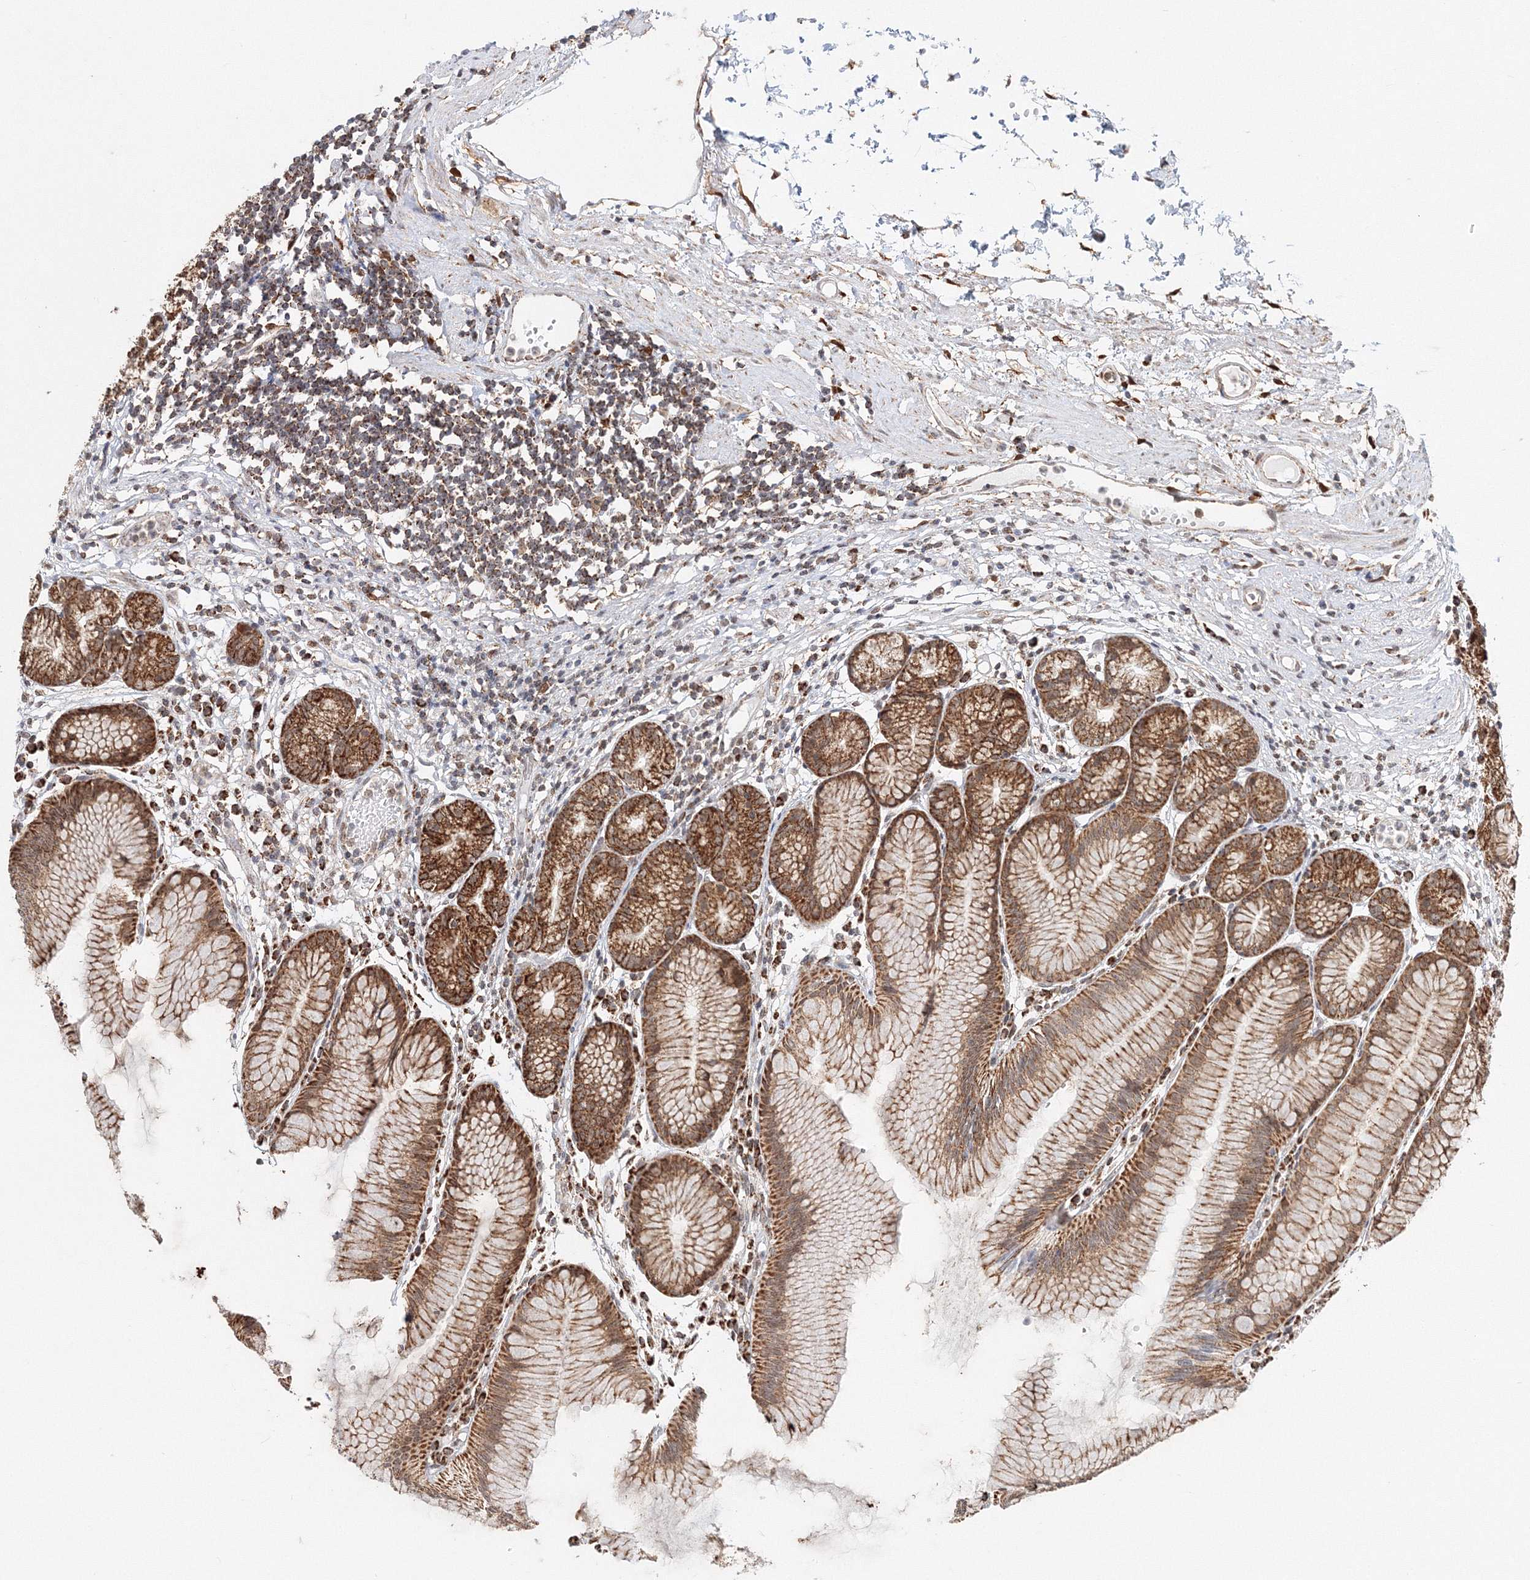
{"staining": {"intensity": "strong", "quantity": ">75%", "location": "cytoplasmic/membranous"}, "tissue": "stomach", "cell_type": "Glandular cells", "image_type": "normal", "snomed": [{"axis": "morphology", "description": "Normal tissue, NOS"}, {"axis": "topography", "description": "Stomach"}], "caption": "About >75% of glandular cells in unremarkable stomach display strong cytoplasmic/membranous protein staining as visualized by brown immunohistochemical staining.", "gene": "PSMD6", "patient": {"sex": "female", "age": 57}}